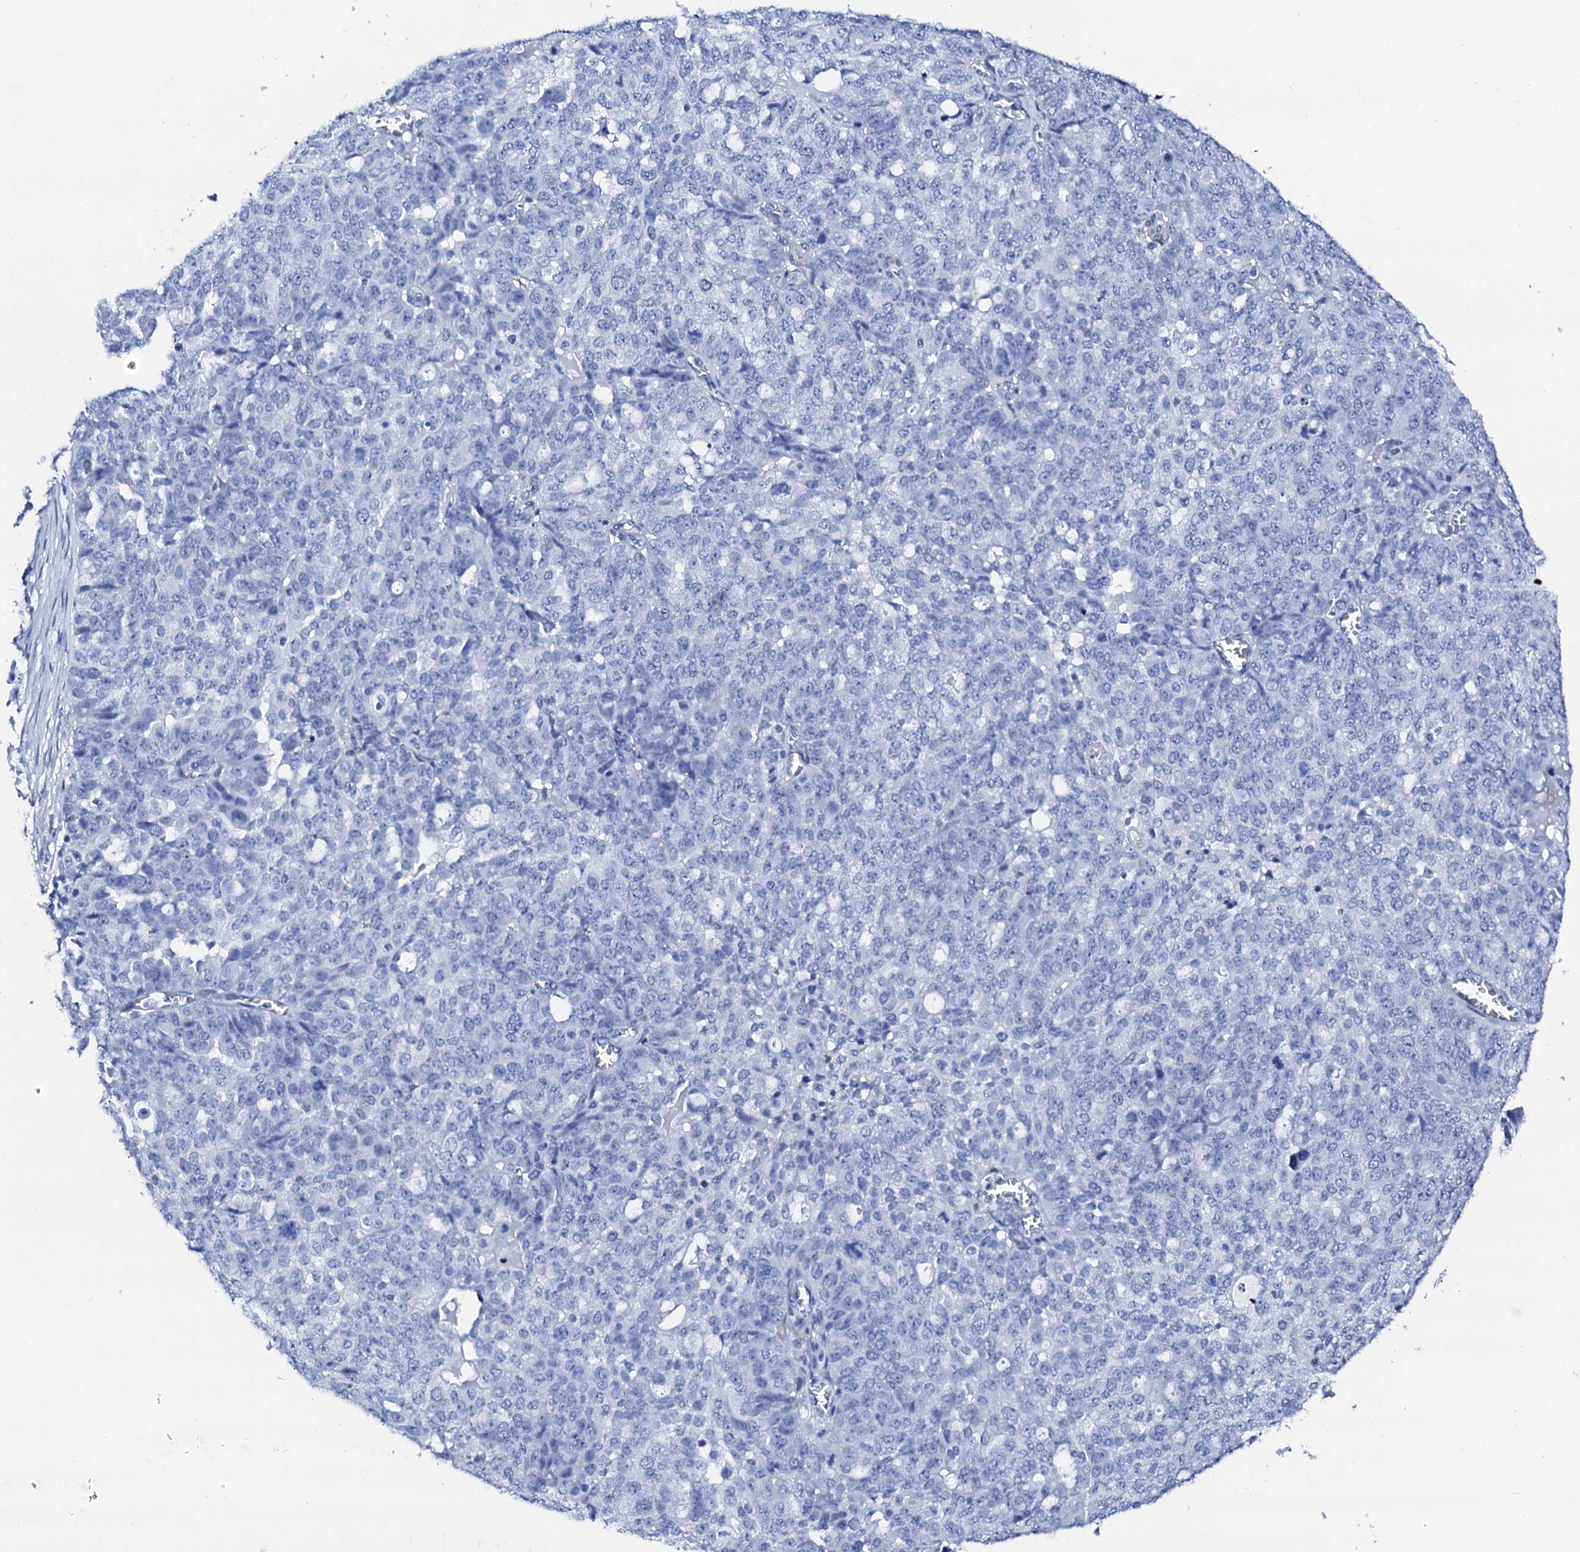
{"staining": {"intensity": "negative", "quantity": "none", "location": "none"}, "tissue": "ovarian cancer", "cell_type": "Tumor cells", "image_type": "cancer", "snomed": [{"axis": "morphology", "description": "Cystadenocarcinoma, serous, NOS"}, {"axis": "topography", "description": "Soft tissue"}, {"axis": "topography", "description": "Ovary"}], "caption": "Histopathology image shows no protein positivity in tumor cells of ovarian serous cystadenocarcinoma tissue.", "gene": "NRIP2", "patient": {"sex": "female", "age": 57}}